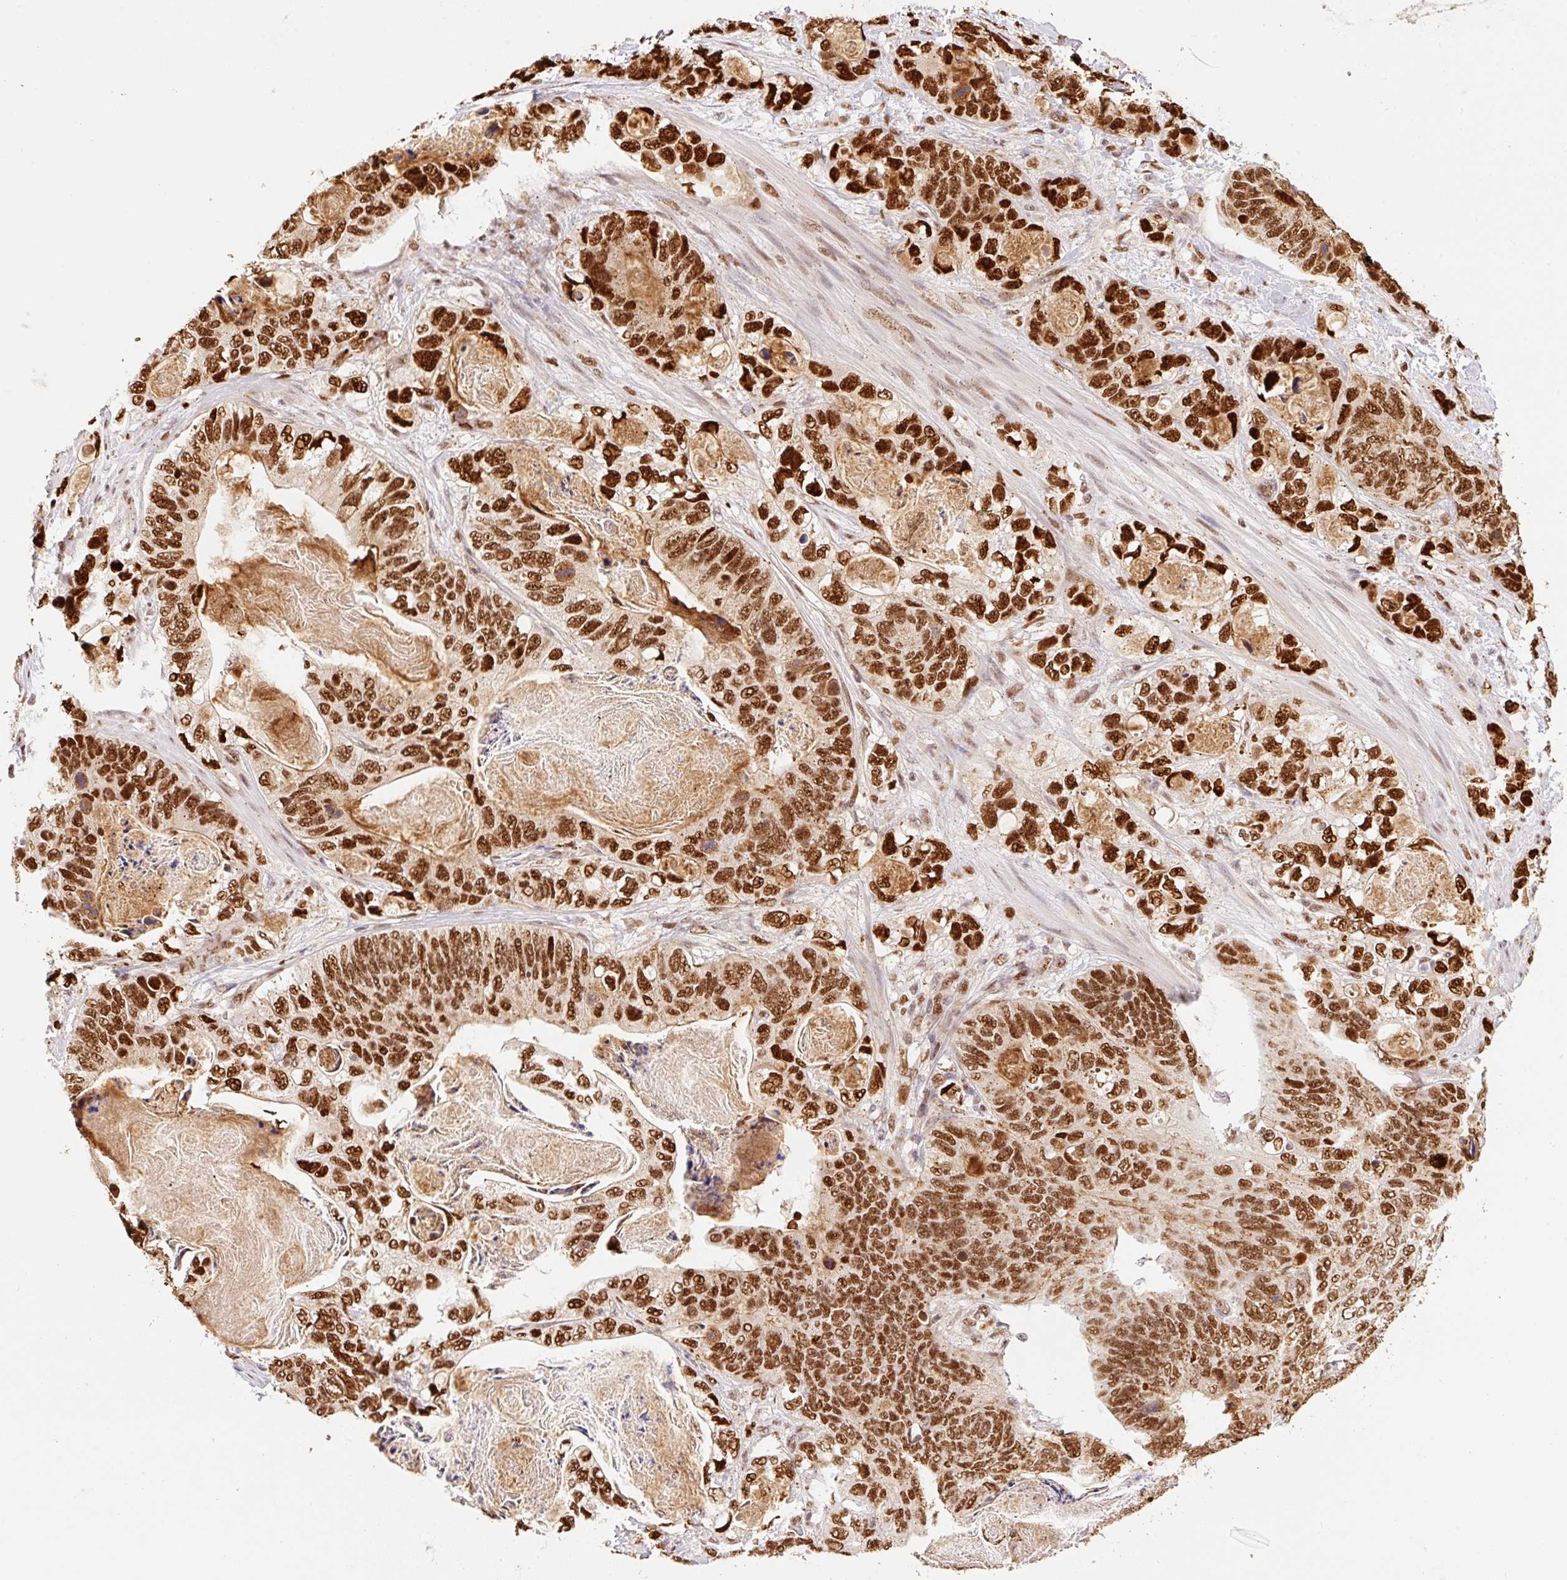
{"staining": {"intensity": "strong", "quantity": ">75%", "location": "nuclear"}, "tissue": "stomach cancer", "cell_type": "Tumor cells", "image_type": "cancer", "snomed": [{"axis": "morphology", "description": "Normal tissue, NOS"}, {"axis": "morphology", "description": "Adenocarcinoma, NOS"}, {"axis": "topography", "description": "Stomach"}], "caption": "Strong nuclear expression is present in about >75% of tumor cells in stomach cancer.", "gene": "GPR139", "patient": {"sex": "female", "age": 89}}